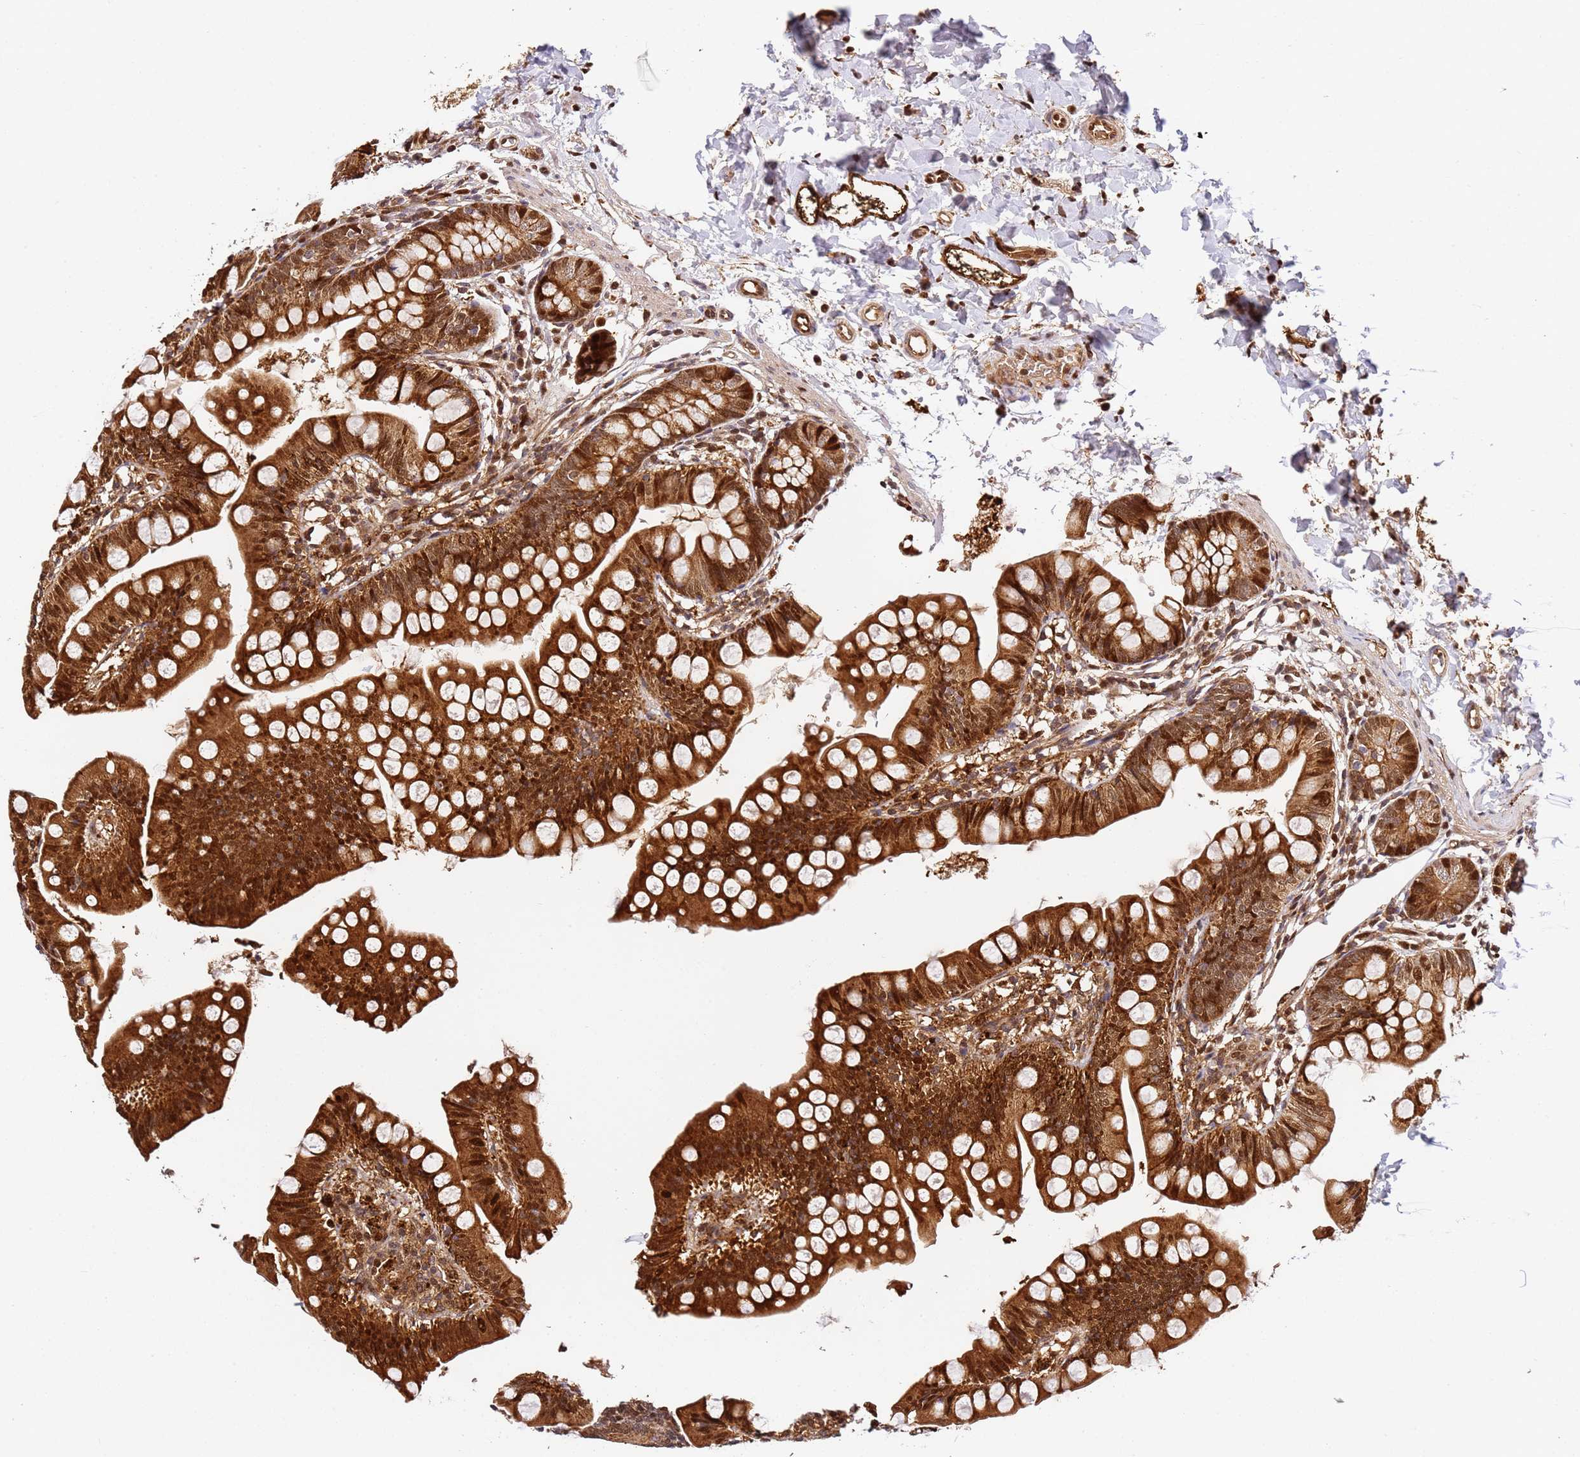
{"staining": {"intensity": "strong", "quantity": ">75%", "location": "cytoplasmic/membranous,nuclear"}, "tissue": "small intestine", "cell_type": "Glandular cells", "image_type": "normal", "snomed": [{"axis": "morphology", "description": "Normal tissue, NOS"}, {"axis": "topography", "description": "Small intestine"}], "caption": "Immunohistochemistry of benign small intestine shows high levels of strong cytoplasmic/membranous,nuclear expression in approximately >75% of glandular cells.", "gene": "SMOX", "patient": {"sex": "male", "age": 7}}